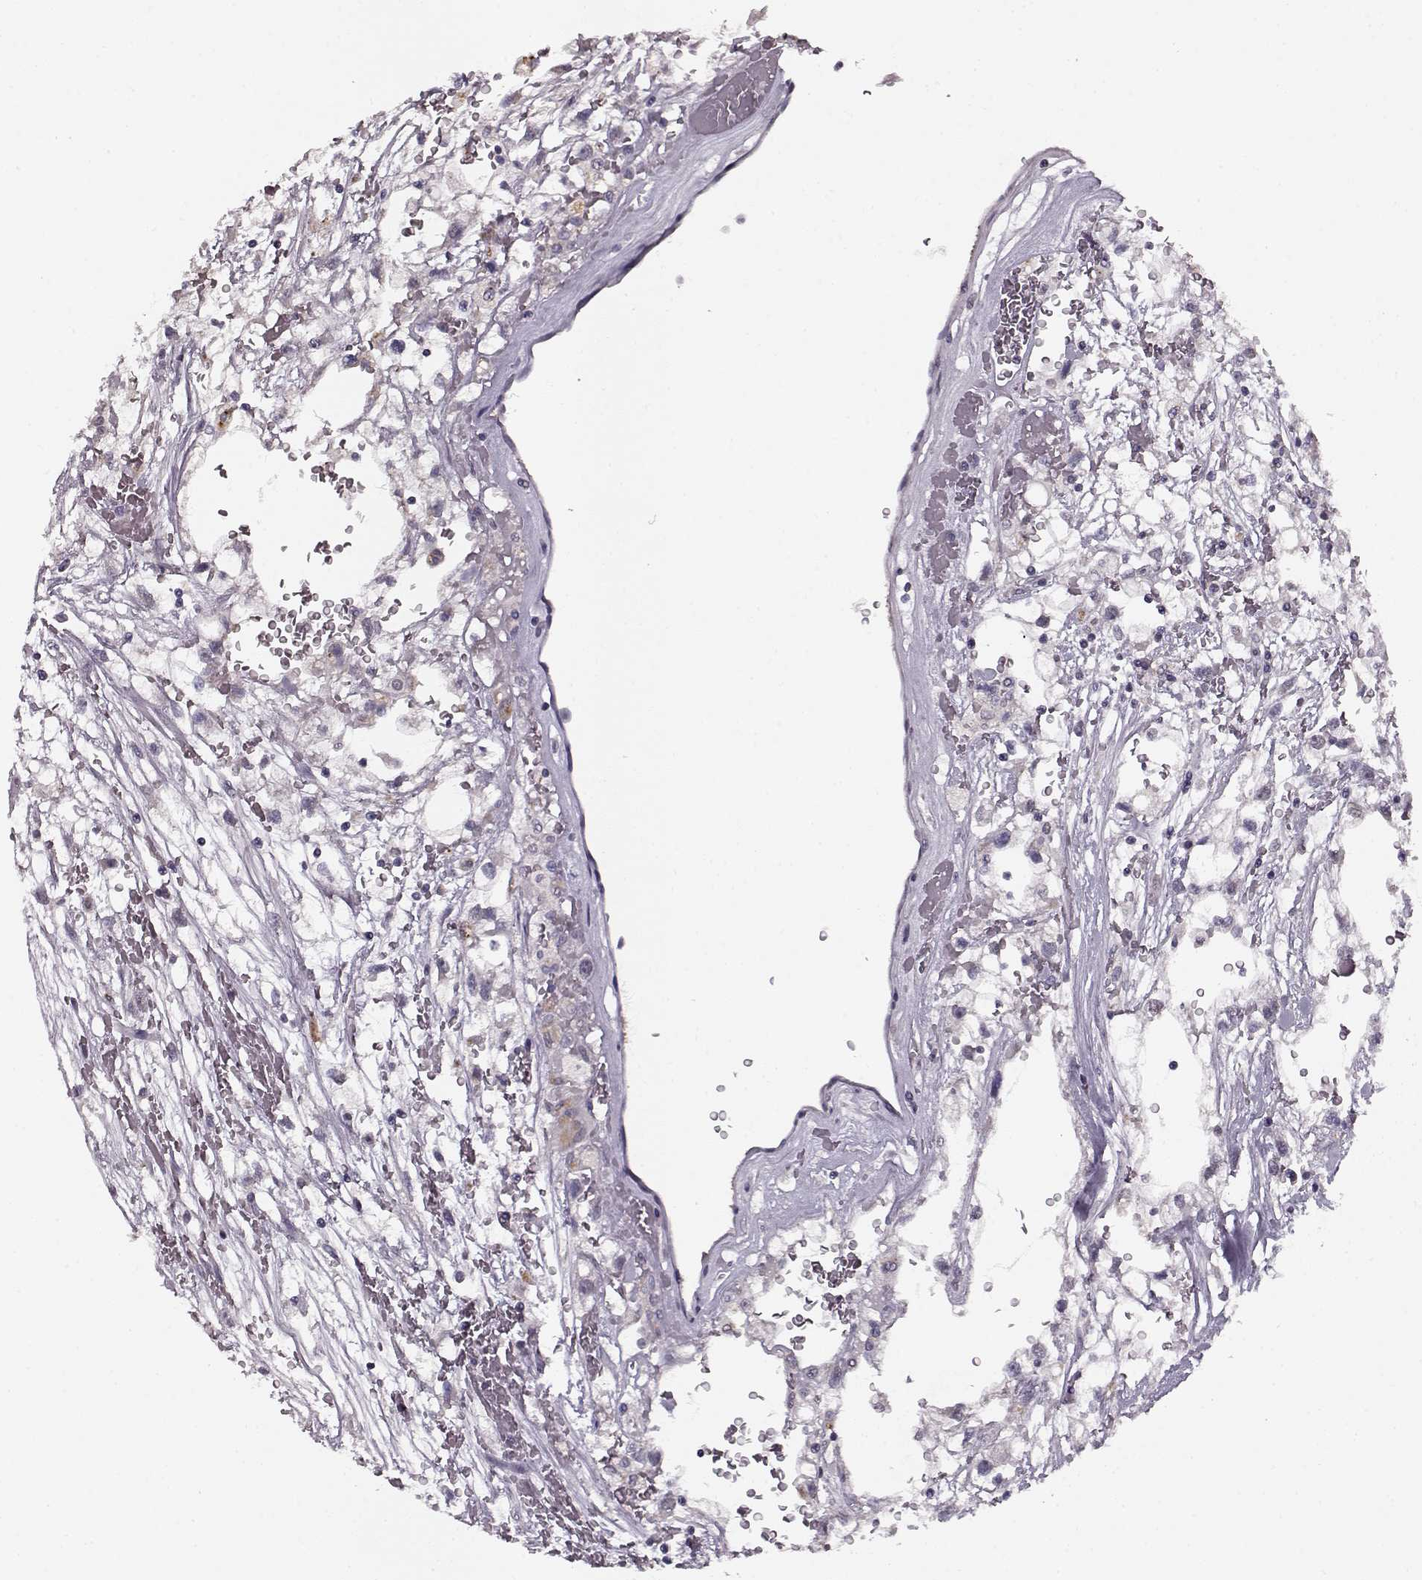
{"staining": {"intensity": "negative", "quantity": "none", "location": "none"}, "tissue": "renal cancer", "cell_type": "Tumor cells", "image_type": "cancer", "snomed": [{"axis": "morphology", "description": "Adenocarcinoma, NOS"}, {"axis": "topography", "description": "Kidney"}], "caption": "High power microscopy photomicrograph of an immunohistochemistry histopathology image of renal cancer (adenocarcinoma), revealing no significant positivity in tumor cells.", "gene": "RP1L1", "patient": {"sex": "male", "age": 59}}